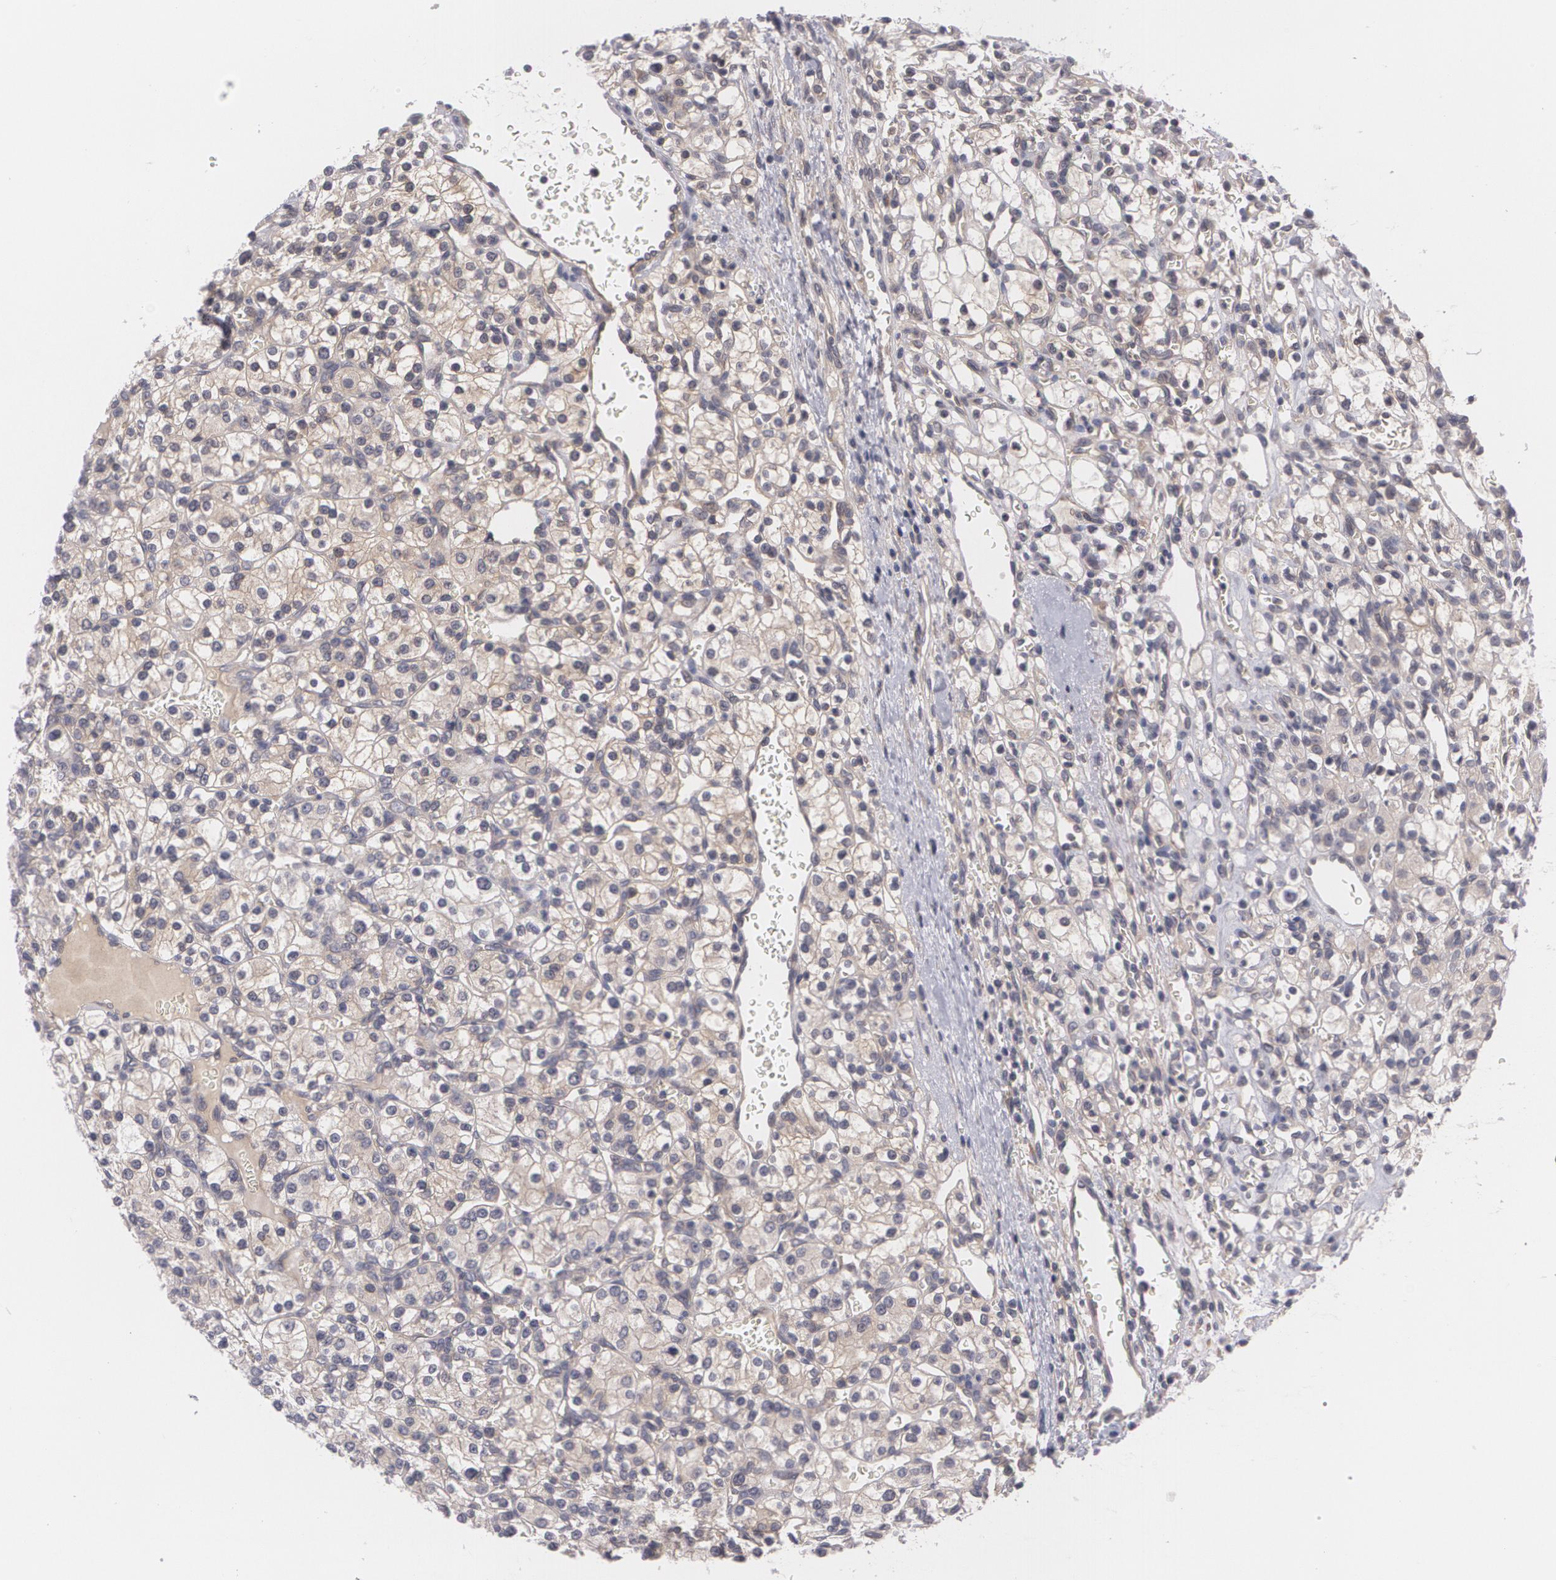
{"staining": {"intensity": "weak", "quantity": "25%-75%", "location": "cytoplasmic/membranous"}, "tissue": "renal cancer", "cell_type": "Tumor cells", "image_type": "cancer", "snomed": [{"axis": "morphology", "description": "Adenocarcinoma, NOS"}, {"axis": "topography", "description": "Kidney"}], "caption": "An IHC histopathology image of neoplastic tissue is shown. Protein staining in brown labels weak cytoplasmic/membranous positivity in renal adenocarcinoma within tumor cells. (Stains: DAB in brown, nuclei in blue, Microscopy: brightfield microscopy at high magnification).", "gene": "CASK", "patient": {"sex": "female", "age": 62}}